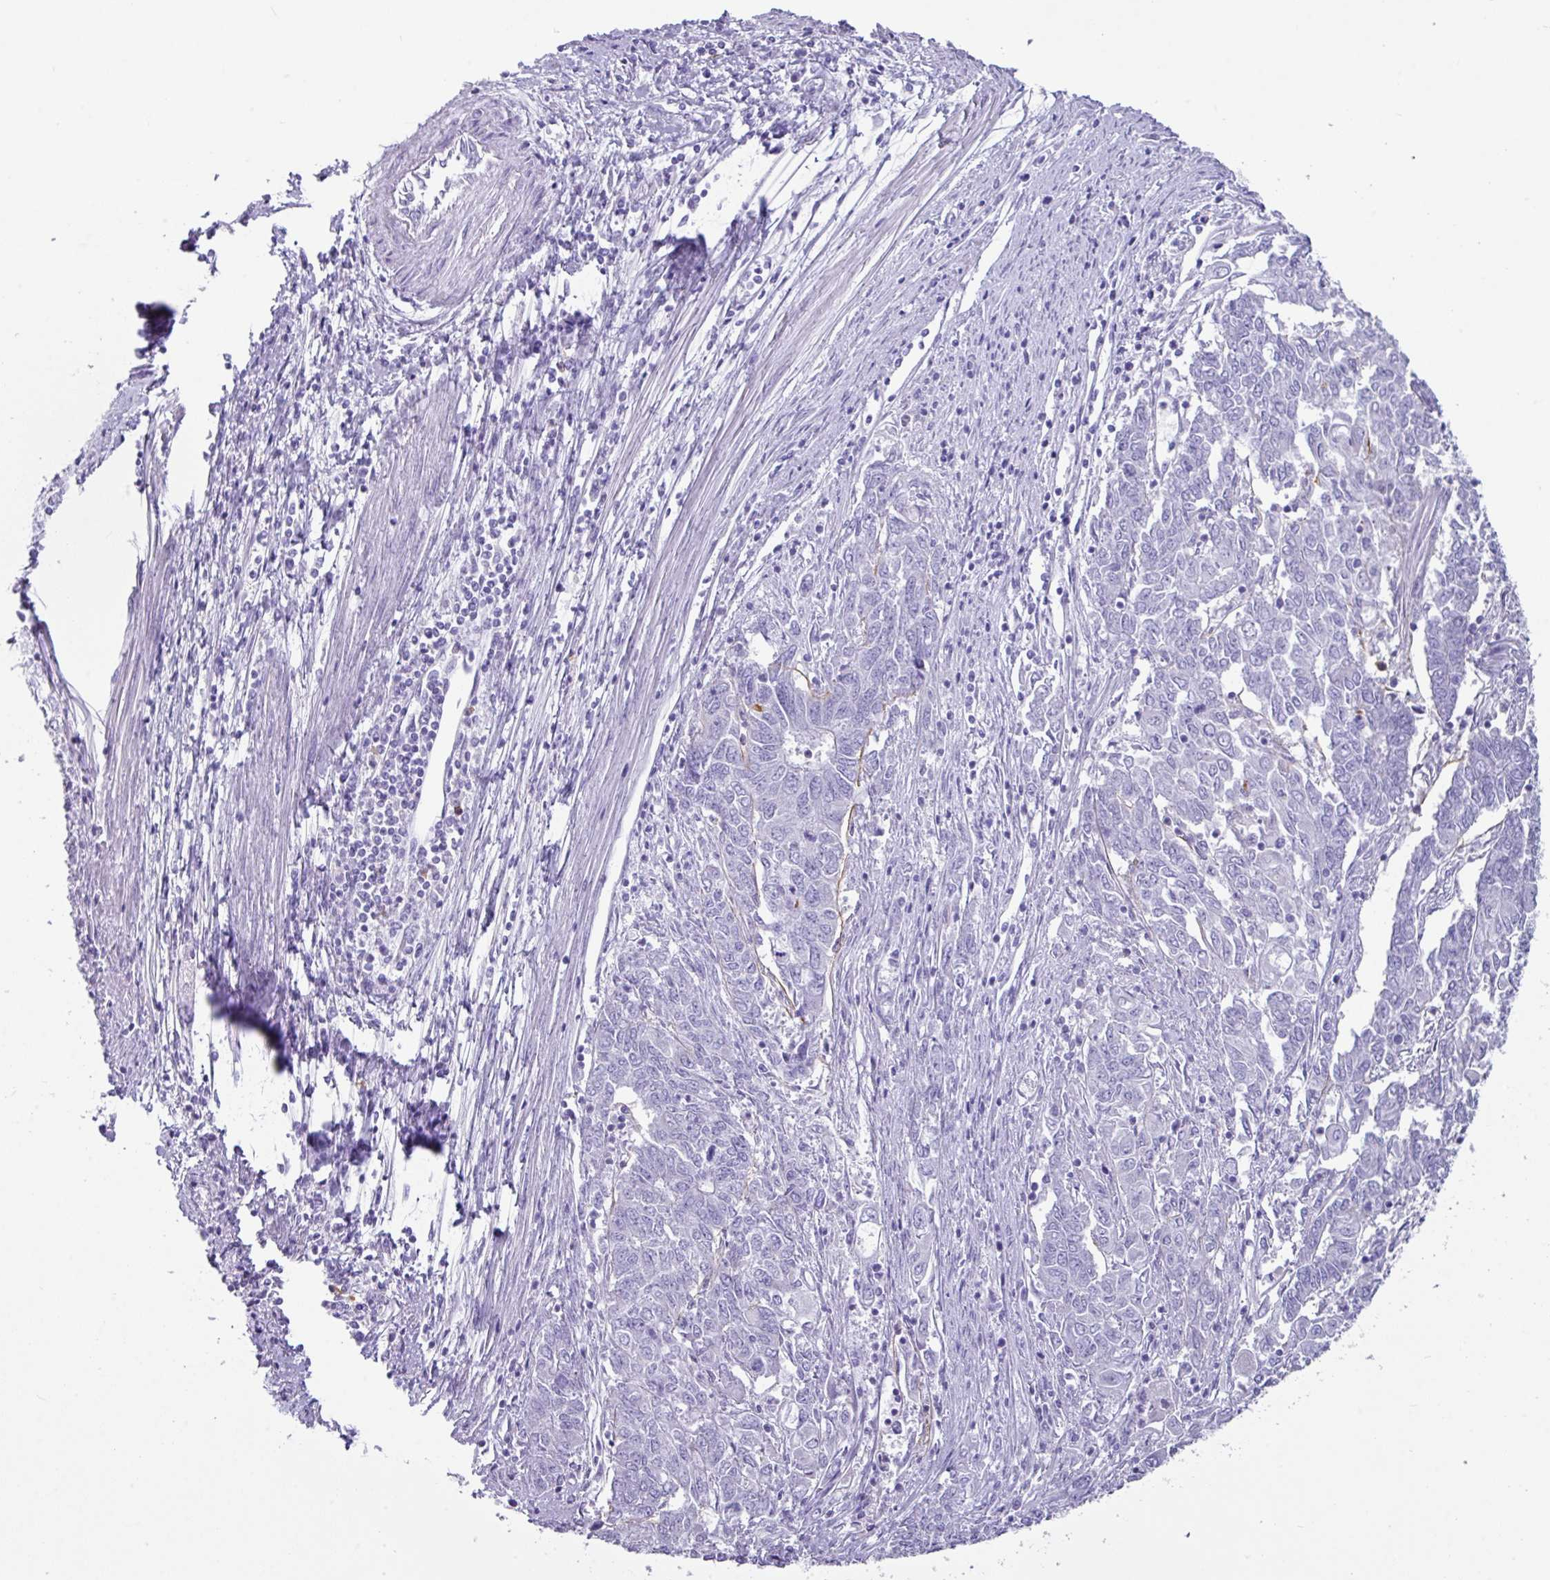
{"staining": {"intensity": "negative", "quantity": "none", "location": "none"}, "tissue": "endometrial cancer", "cell_type": "Tumor cells", "image_type": "cancer", "snomed": [{"axis": "morphology", "description": "Adenocarcinoma, NOS"}, {"axis": "topography", "description": "Endometrium"}], "caption": "Endometrial adenocarcinoma was stained to show a protein in brown. There is no significant positivity in tumor cells.", "gene": "ZNF524", "patient": {"sex": "female", "age": 54}}